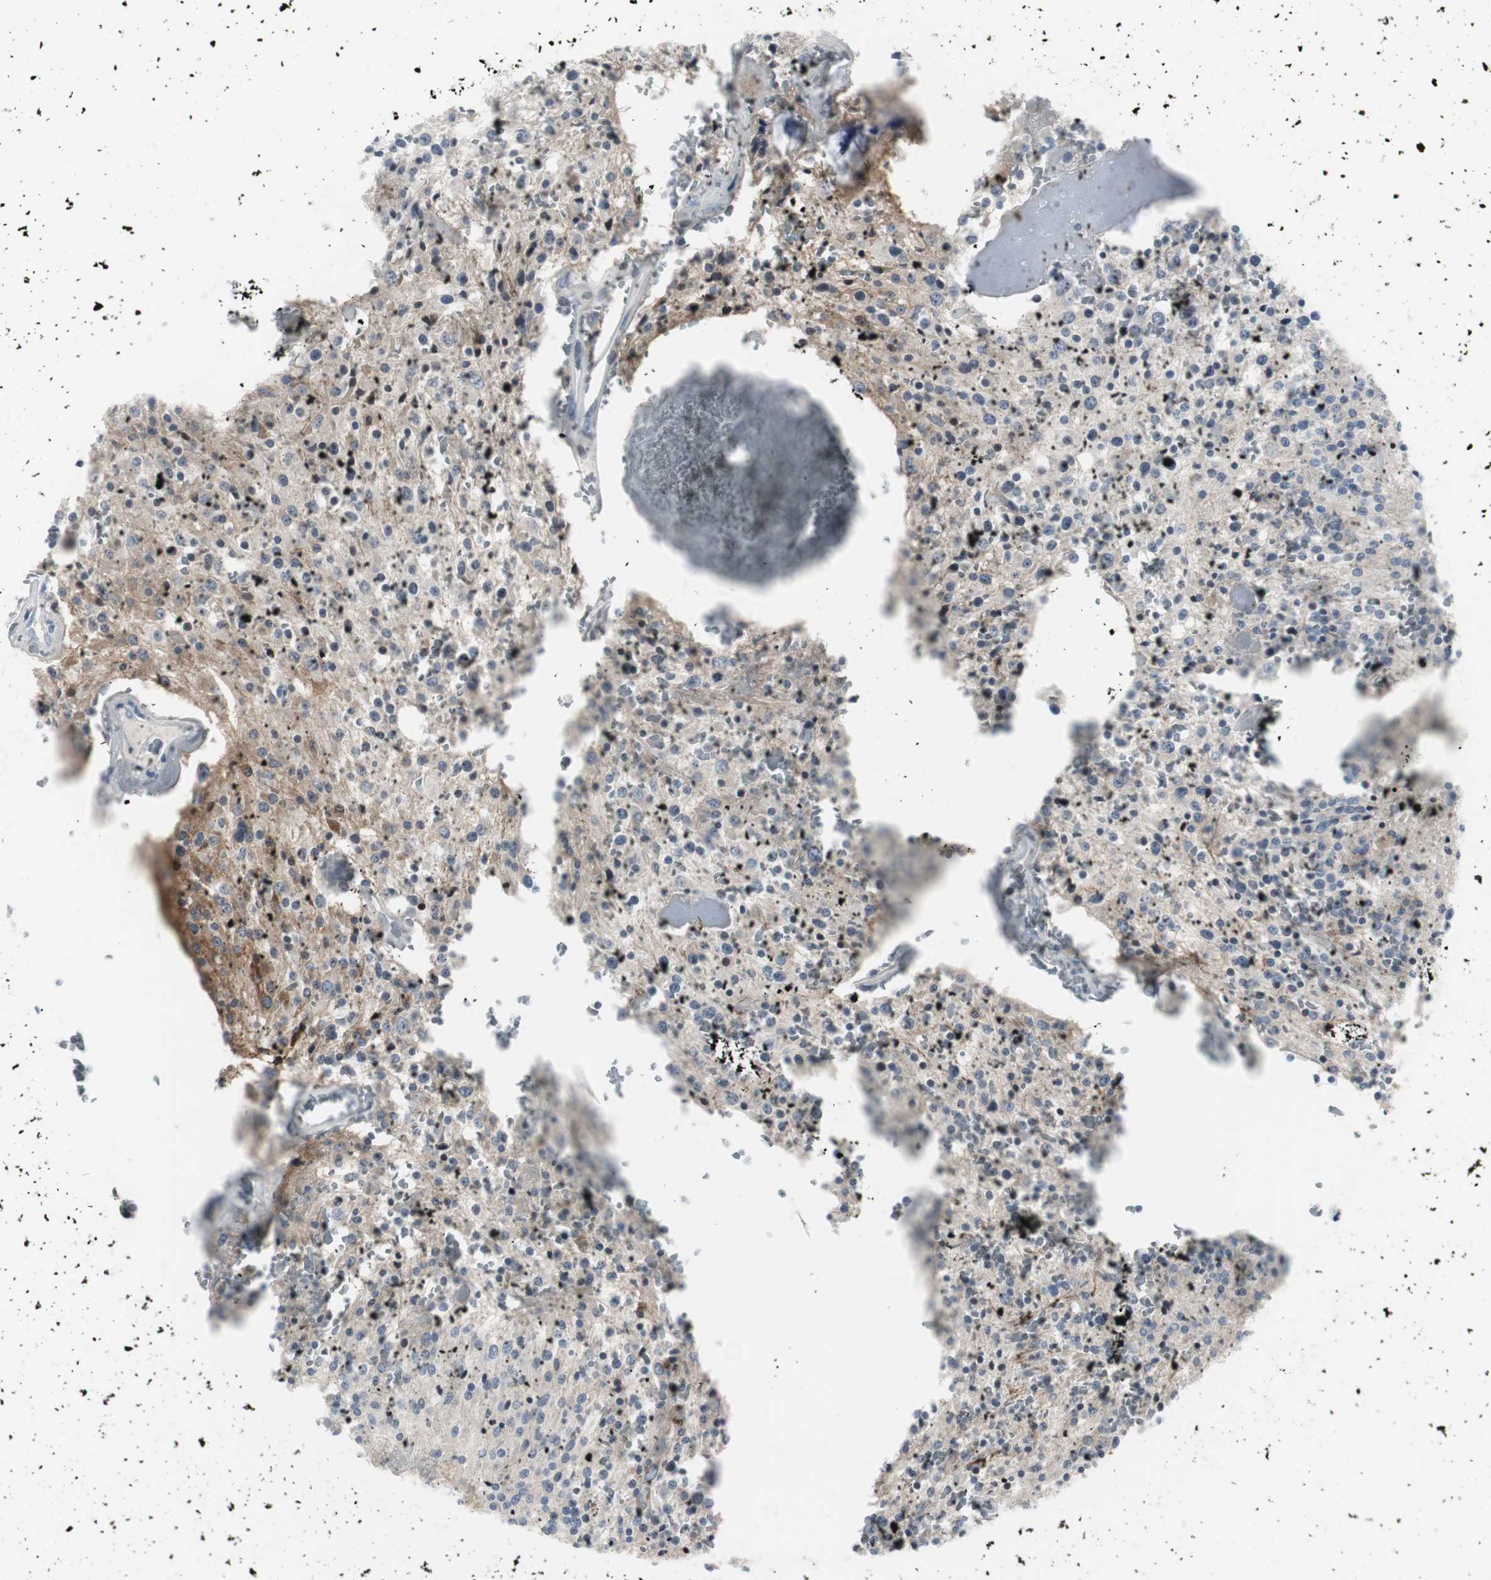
{"staining": {"intensity": "weak", "quantity": "<25%", "location": "cytoplasmic/membranous"}, "tissue": "glioma", "cell_type": "Tumor cells", "image_type": "cancer", "snomed": [{"axis": "morphology", "description": "Glioma, malignant, Low grade"}, {"axis": "topography", "description": "Brain"}], "caption": "The micrograph displays no staining of tumor cells in glioma.", "gene": "GAP43", "patient": {"sex": "male", "age": 58}}